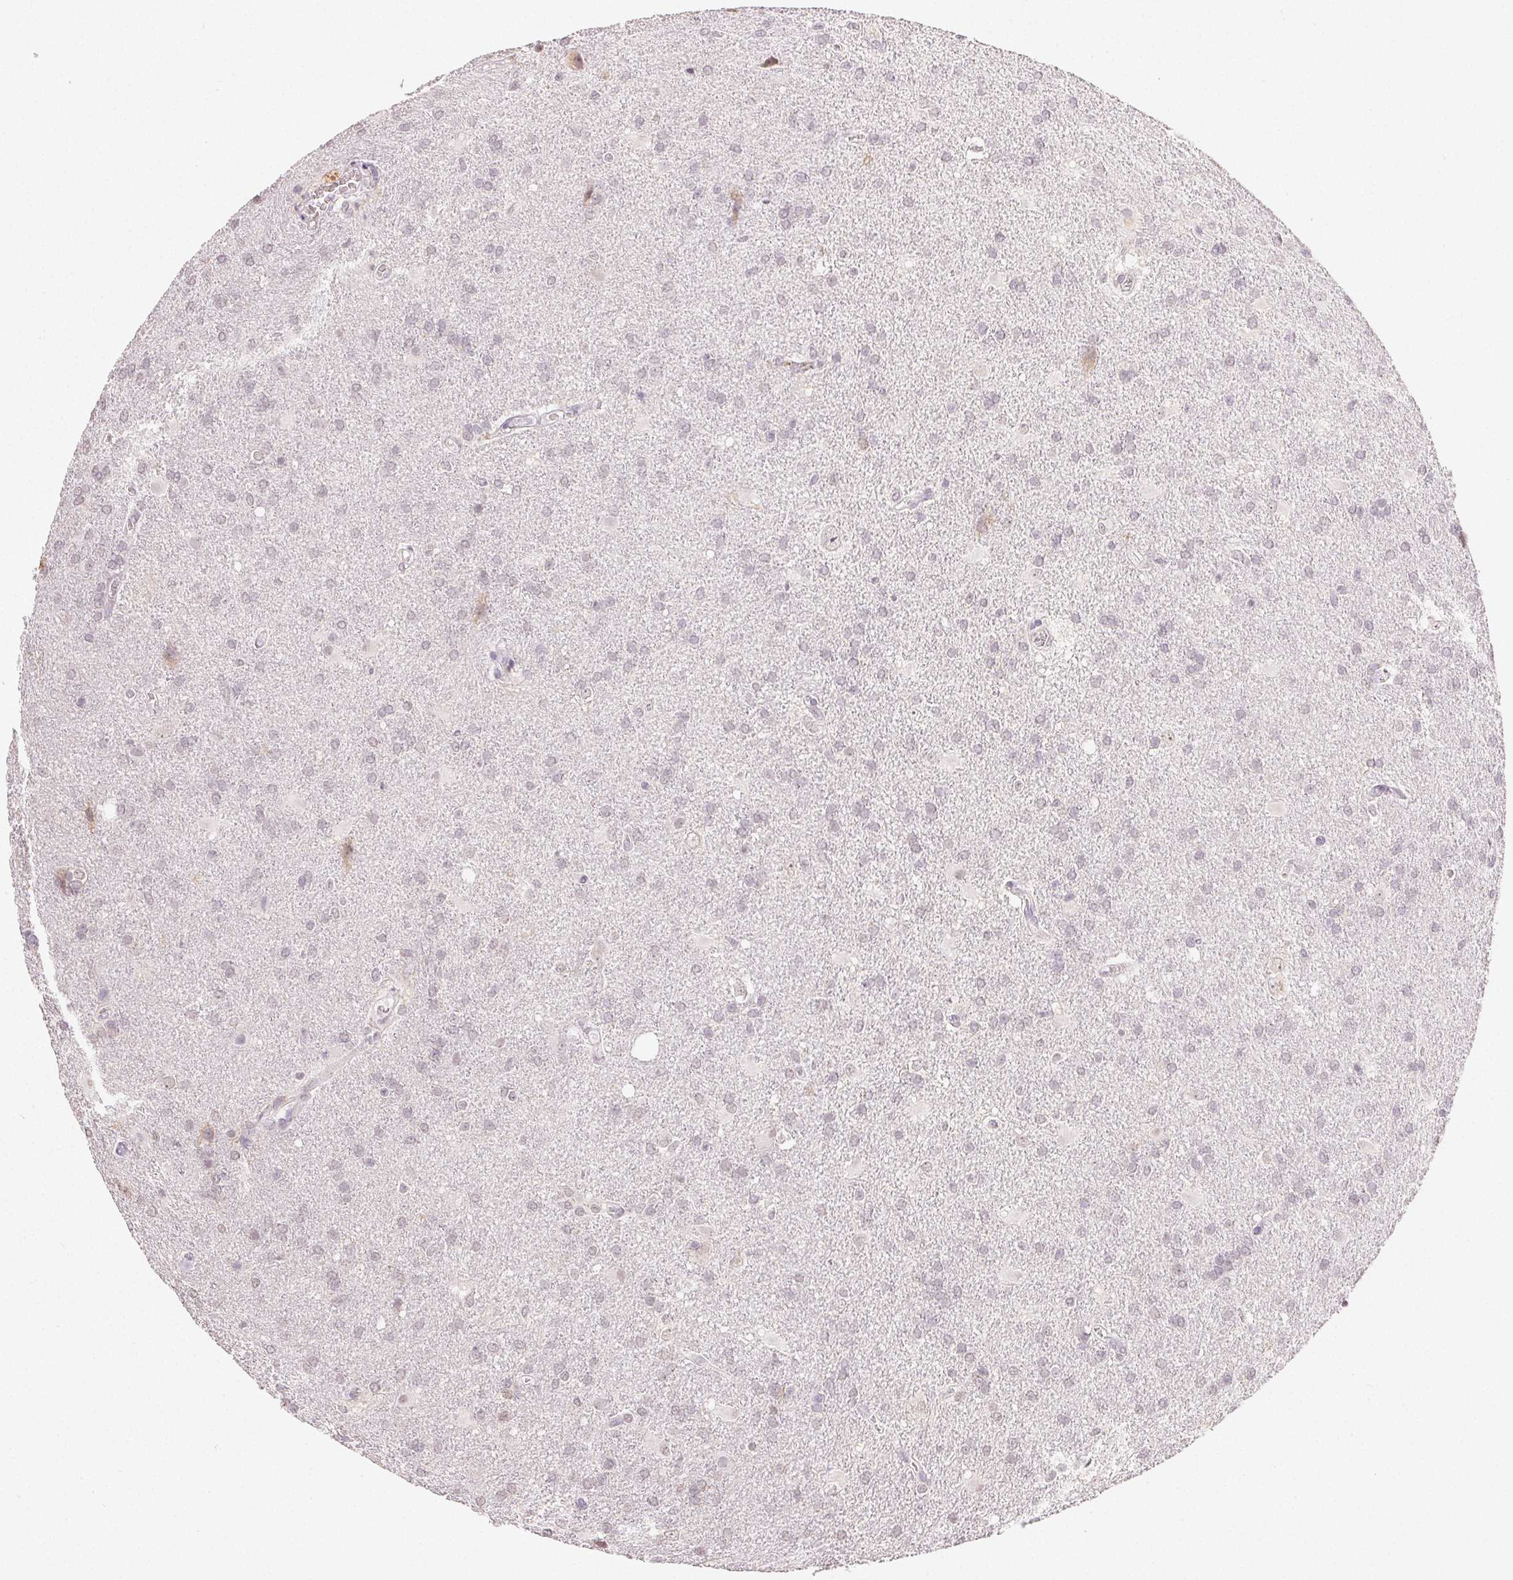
{"staining": {"intensity": "negative", "quantity": "none", "location": "none"}, "tissue": "glioma", "cell_type": "Tumor cells", "image_type": "cancer", "snomed": [{"axis": "morphology", "description": "Glioma, malignant, Low grade"}, {"axis": "topography", "description": "Brain"}], "caption": "This is a photomicrograph of immunohistochemistry (IHC) staining of glioma, which shows no positivity in tumor cells.", "gene": "TMEM174", "patient": {"sex": "male", "age": 66}}